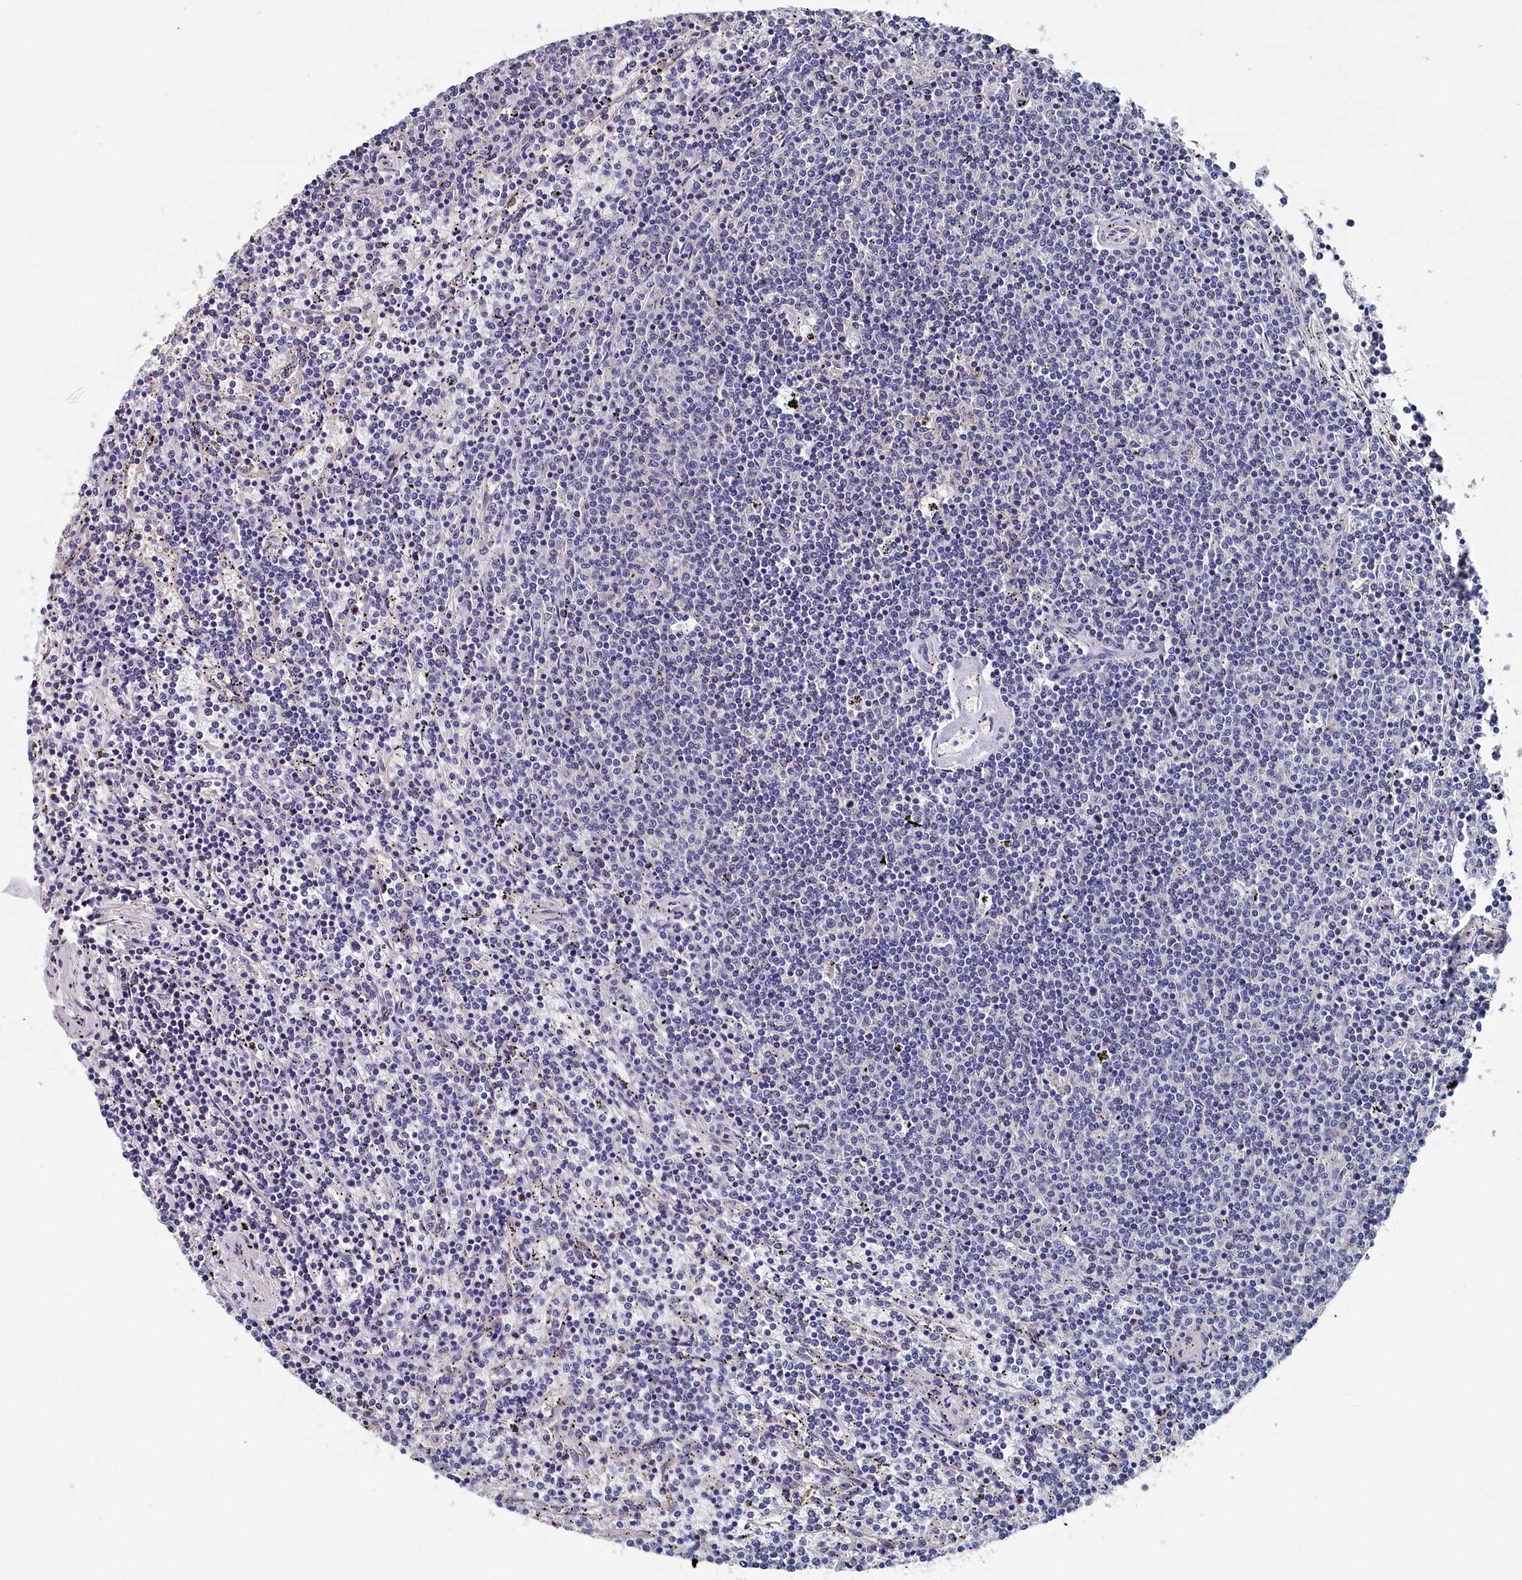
{"staining": {"intensity": "negative", "quantity": "none", "location": "none"}, "tissue": "lymphoma", "cell_type": "Tumor cells", "image_type": "cancer", "snomed": [{"axis": "morphology", "description": "Malignant lymphoma, non-Hodgkin's type, Low grade"}, {"axis": "topography", "description": "Spleen"}], "caption": "Protein analysis of low-grade malignant lymphoma, non-Hodgkin's type displays no significant expression in tumor cells.", "gene": "BHMT", "patient": {"sex": "female", "age": 50}}